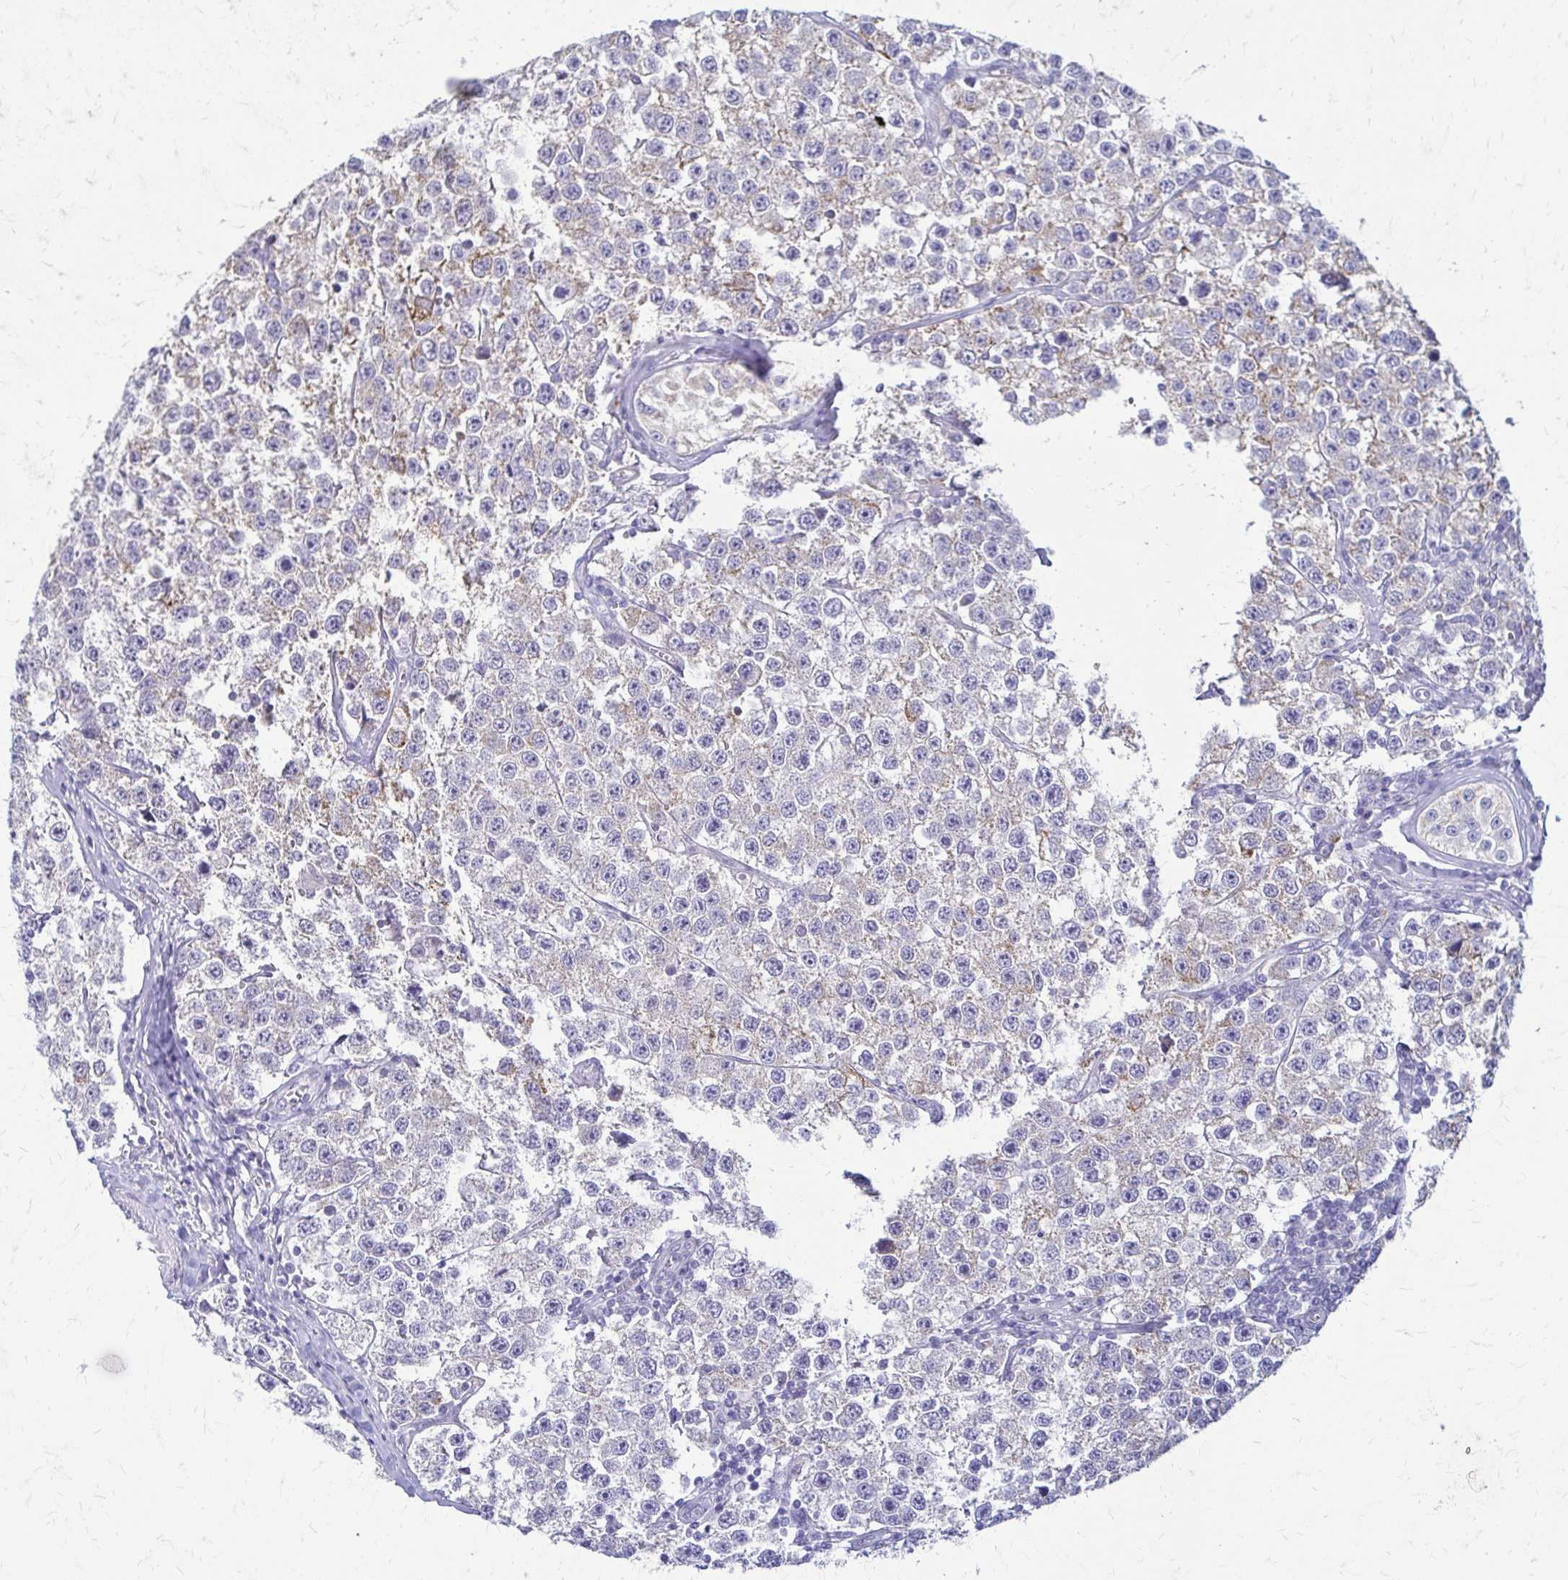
{"staining": {"intensity": "weak", "quantity": "<25%", "location": "cytoplasmic/membranous"}, "tissue": "testis cancer", "cell_type": "Tumor cells", "image_type": "cancer", "snomed": [{"axis": "morphology", "description": "Seminoma, NOS"}, {"axis": "topography", "description": "Testis"}], "caption": "There is no significant positivity in tumor cells of testis cancer.", "gene": "SAMD13", "patient": {"sex": "male", "age": 34}}